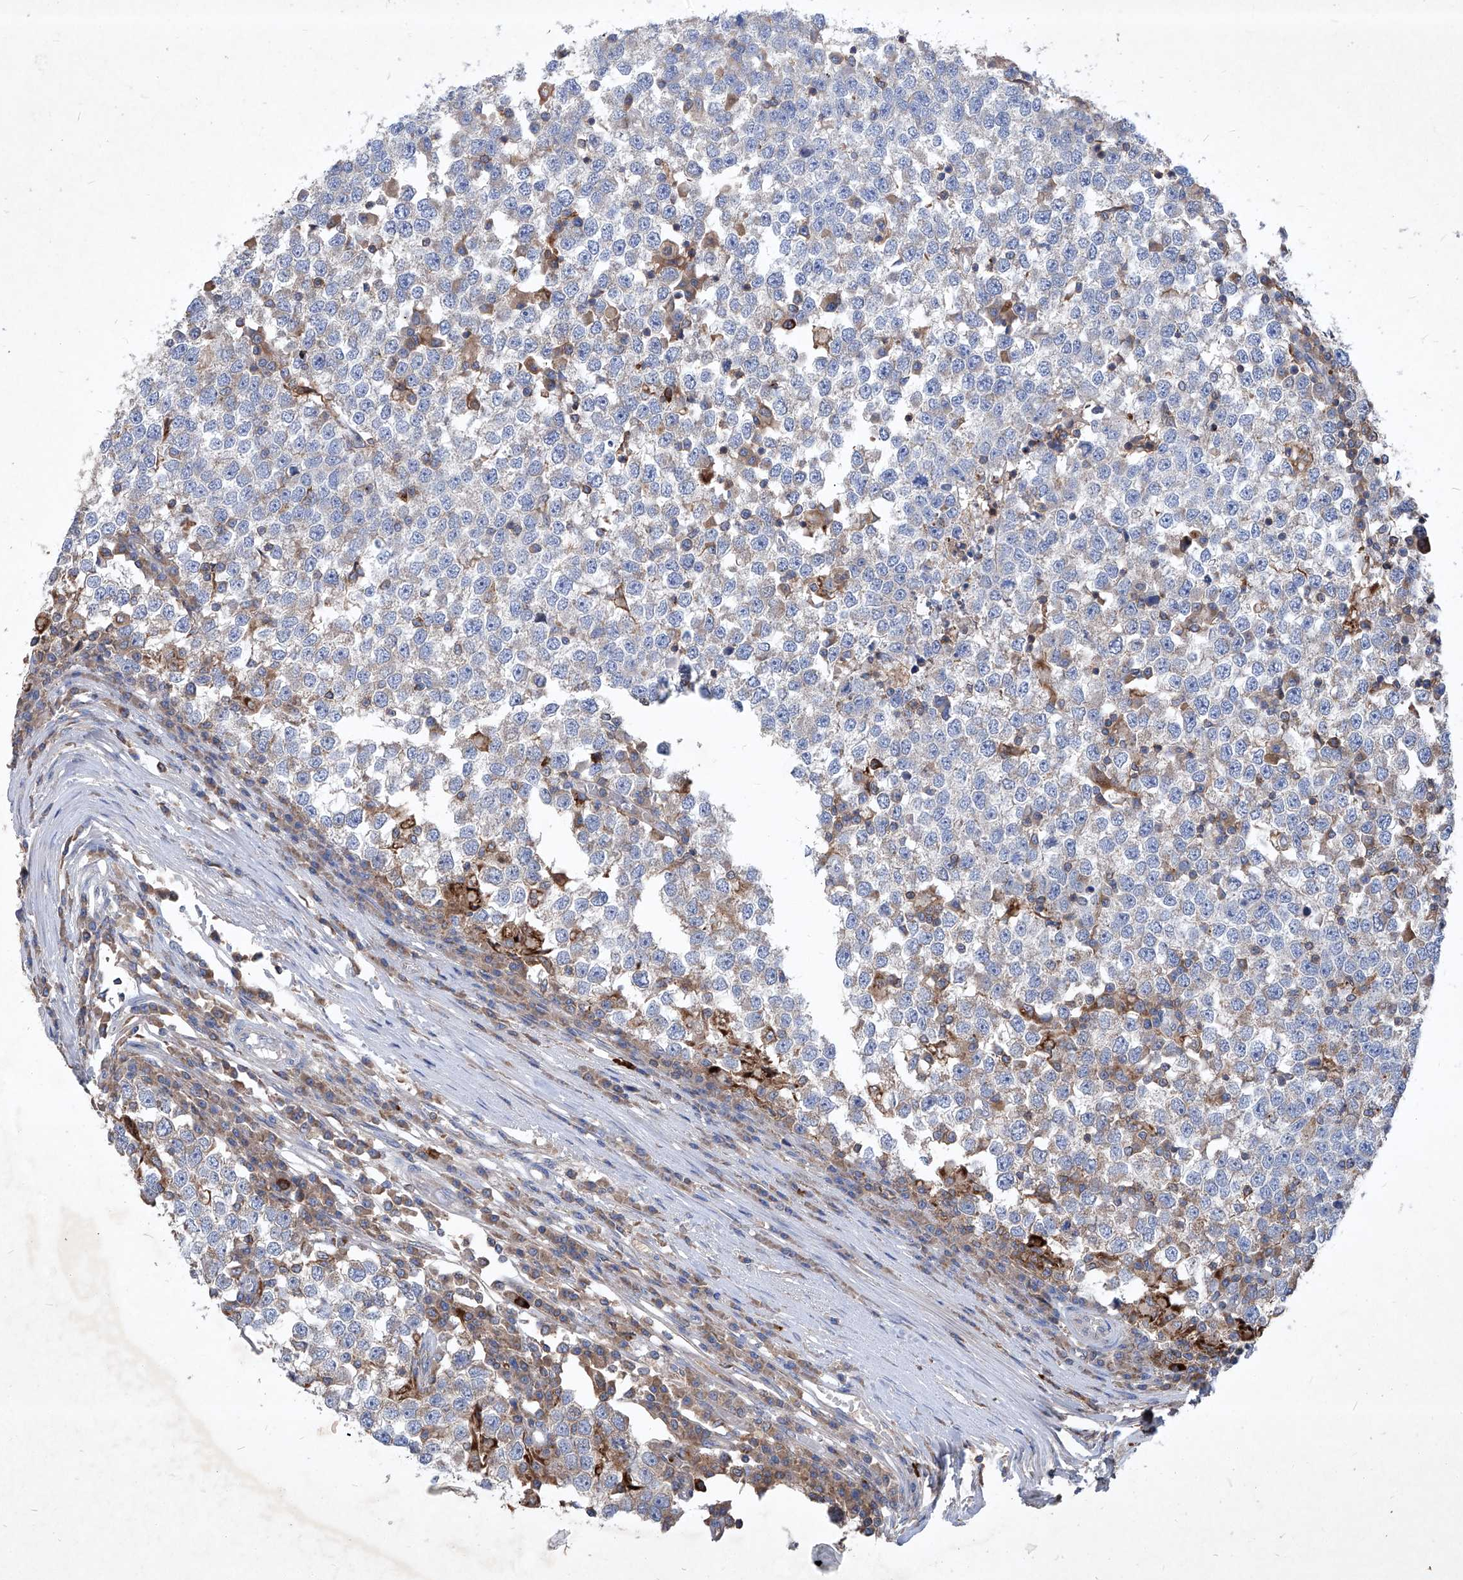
{"staining": {"intensity": "negative", "quantity": "none", "location": "none"}, "tissue": "testis cancer", "cell_type": "Tumor cells", "image_type": "cancer", "snomed": [{"axis": "morphology", "description": "Seminoma, NOS"}, {"axis": "topography", "description": "Testis"}], "caption": "This is a histopathology image of immunohistochemistry (IHC) staining of testis seminoma, which shows no positivity in tumor cells.", "gene": "EPHA8", "patient": {"sex": "male", "age": 65}}